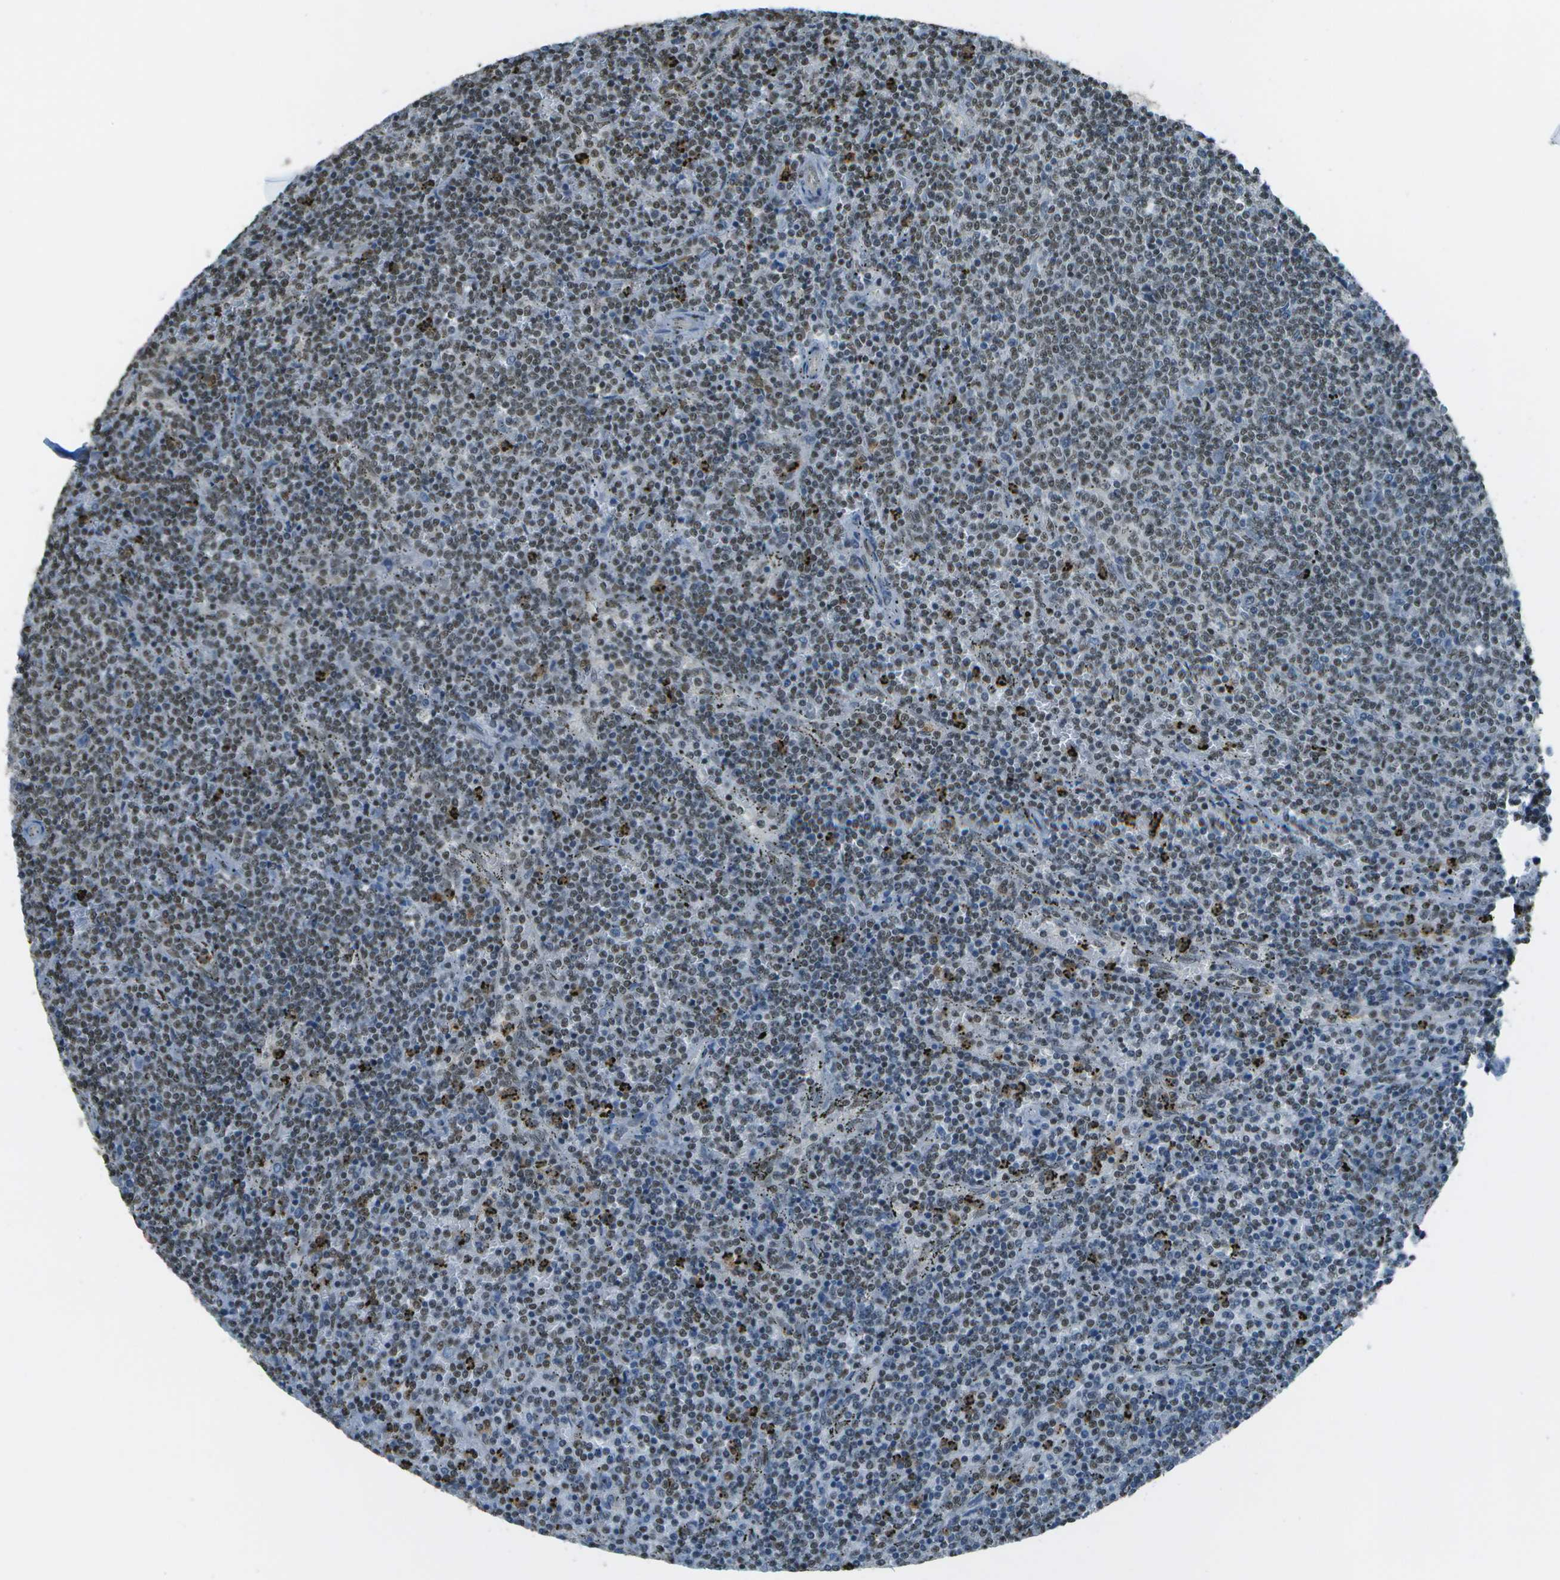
{"staining": {"intensity": "weak", "quantity": ">75%", "location": "nuclear"}, "tissue": "lymphoma", "cell_type": "Tumor cells", "image_type": "cancer", "snomed": [{"axis": "morphology", "description": "Malignant lymphoma, non-Hodgkin's type, Low grade"}, {"axis": "topography", "description": "Spleen"}], "caption": "IHC (DAB) staining of low-grade malignant lymphoma, non-Hodgkin's type demonstrates weak nuclear protein expression in approximately >75% of tumor cells.", "gene": "DEPDC1", "patient": {"sex": "female", "age": 50}}